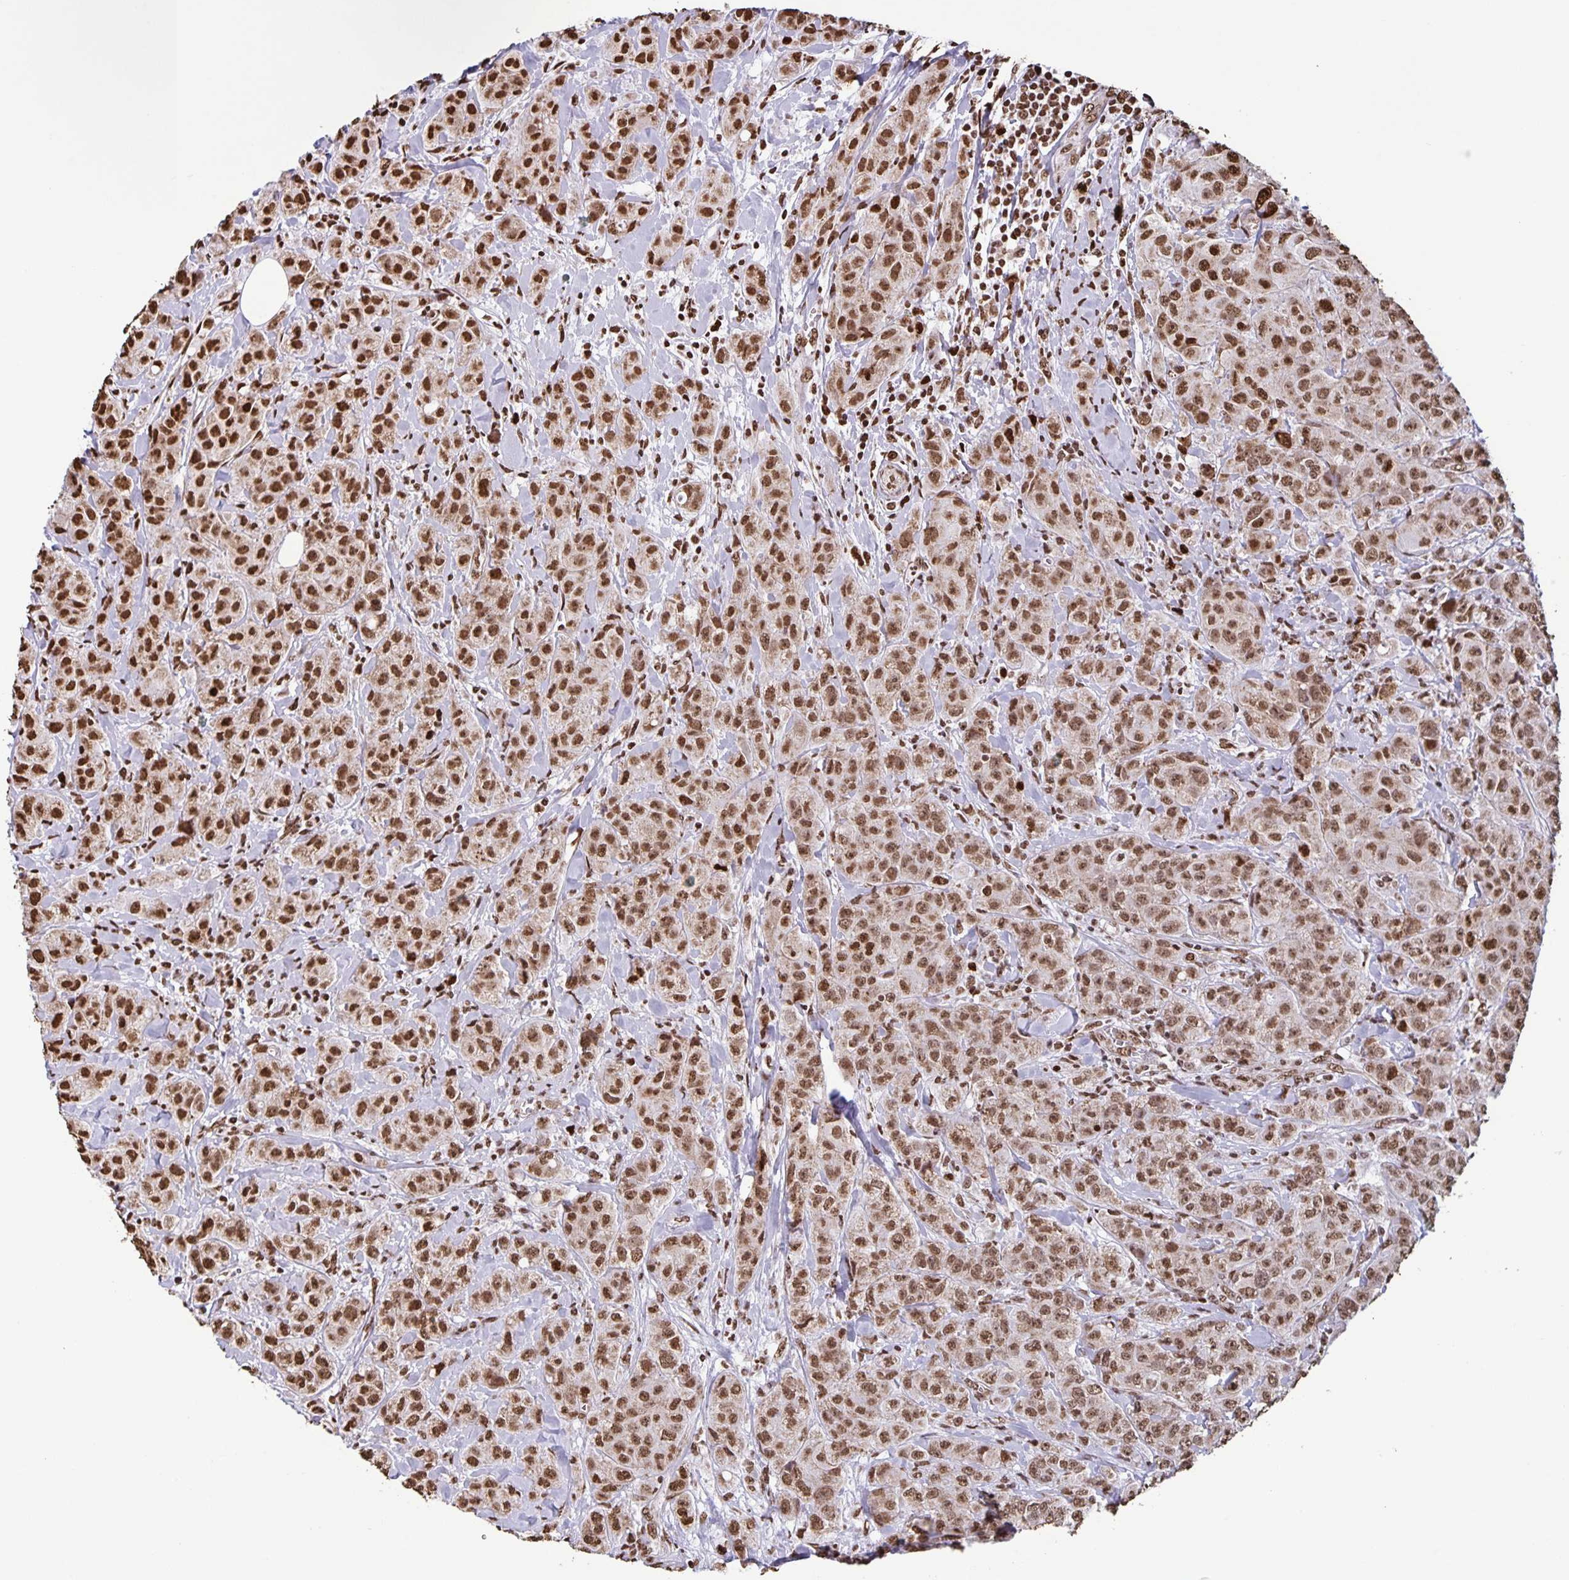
{"staining": {"intensity": "moderate", "quantity": ">75%", "location": "nuclear"}, "tissue": "breast cancer", "cell_type": "Tumor cells", "image_type": "cancer", "snomed": [{"axis": "morphology", "description": "Normal tissue, NOS"}, {"axis": "morphology", "description": "Duct carcinoma"}, {"axis": "topography", "description": "Breast"}], "caption": "Immunohistochemistry (IHC) of breast infiltrating ductal carcinoma shows medium levels of moderate nuclear staining in about >75% of tumor cells. (DAB = brown stain, brightfield microscopy at high magnification).", "gene": "DUT", "patient": {"sex": "female", "age": 43}}